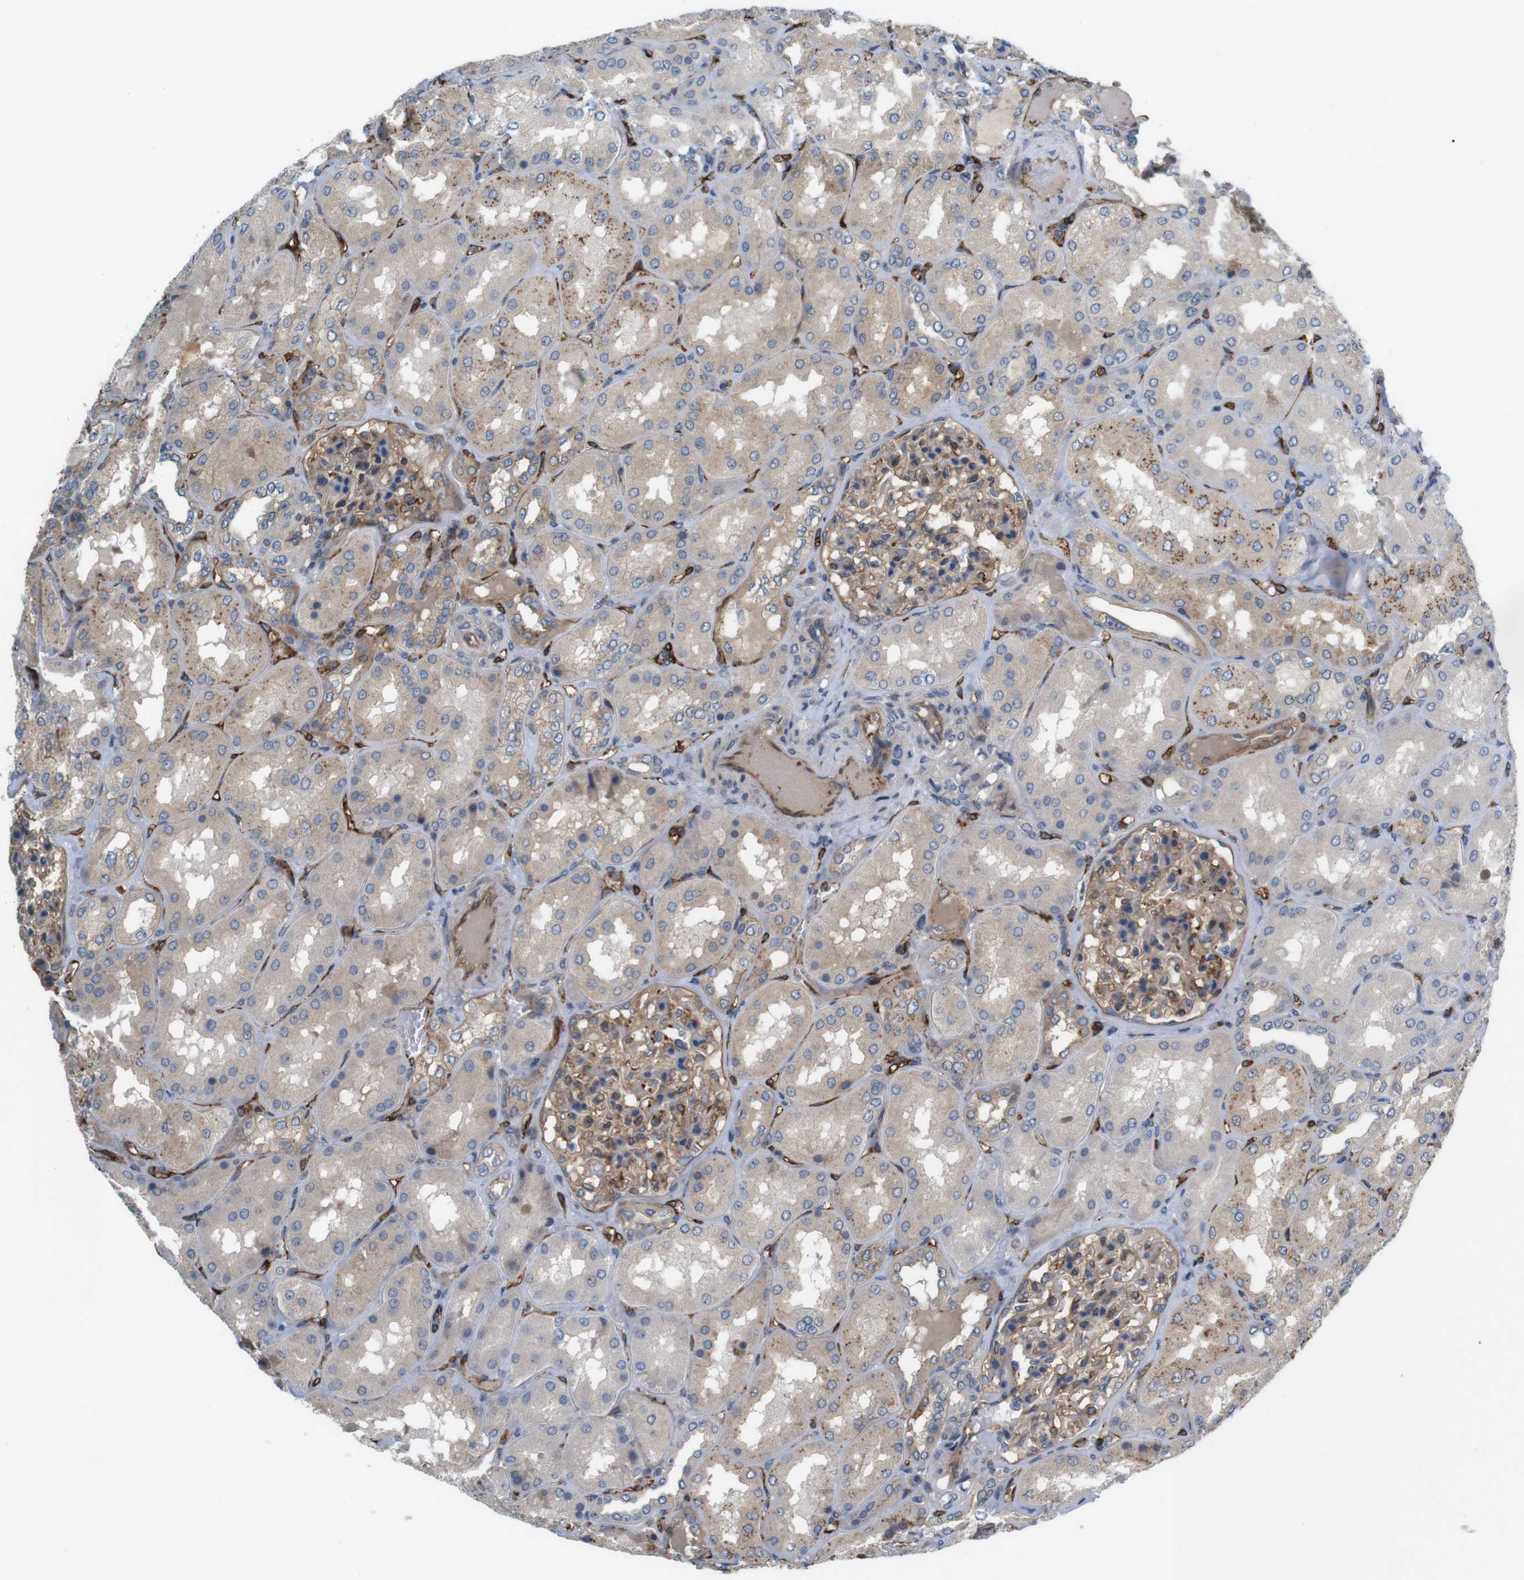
{"staining": {"intensity": "moderate", "quantity": ">75%", "location": "cytoplasmic/membranous"}, "tissue": "kidney", "cell_type": "Cells in glomeruli", "image_type": "normal", "snomed": [{"axis": "morphology", "description": "Normal tissue, NOS"}, {"axis": "topography", "description": "Kidney"}], "caption": "Immunohistochemistry photomicrograph of unremarkable kidney: kidney stained using immunohistochemistry displays medium levels of moderate protein expression localized specifically in the cytoplasmic/membranous of cells in glomeruli, appearing as a cytoplasmic/membranous brown color.", "gene": "BVES", "patient": {"sex": "female", "age": 56}}